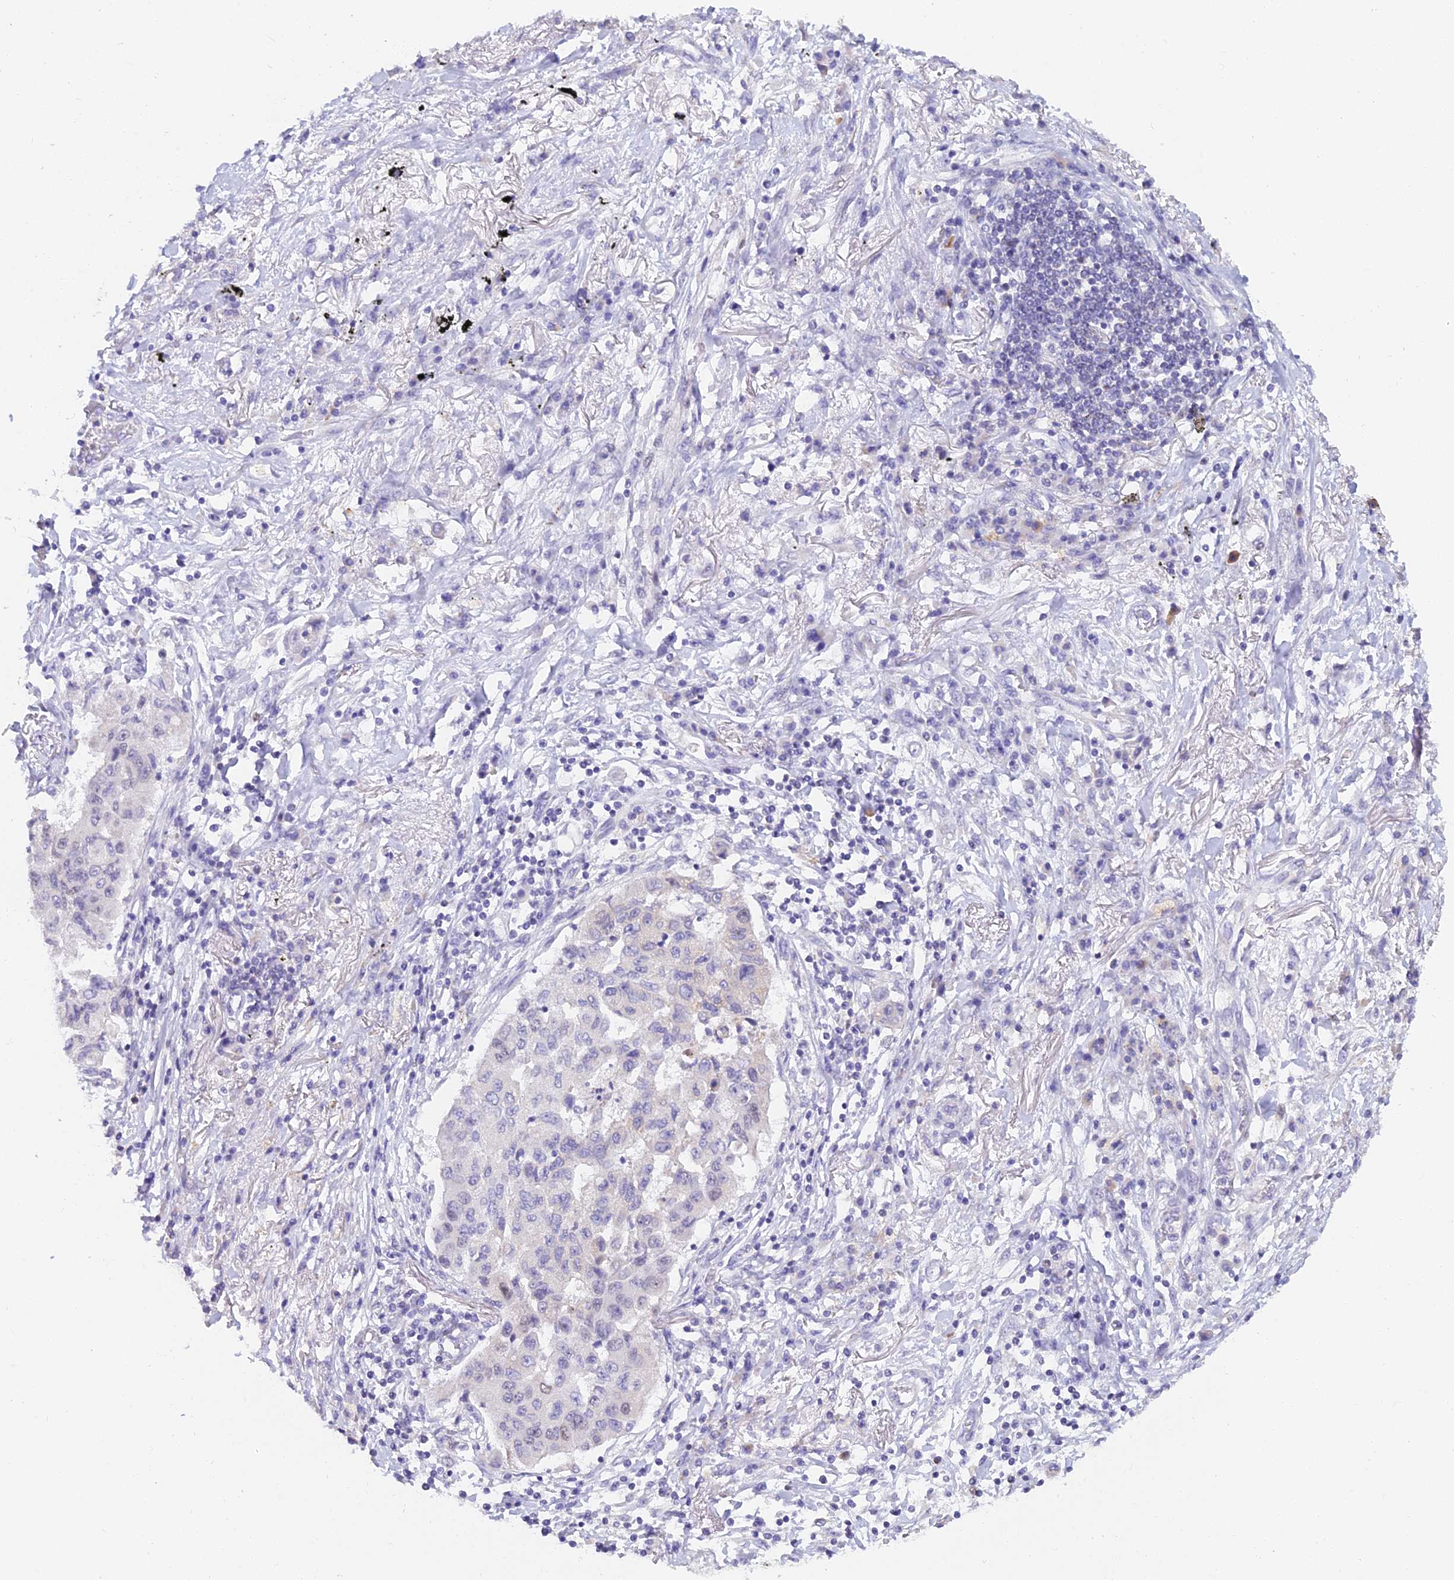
{"staining": {"intensity": "negative", "quantity": "none", "location": "none"}, "tissue": "lung cancer", "cell_type": "Tumor cells", "image_type": "cancer", "snomed": [{"axis": "morphology", "description": "Squamous cell carcinoma, NOS"}, {"axis": "topography", "description": "Lung"}], "caption": "The histopathology image shows no significant expression in tumor cells of lung cancer (squamous cell carcinoma).", "gene": "MCM2", "patient": {"sex": "male", "age": 74}}